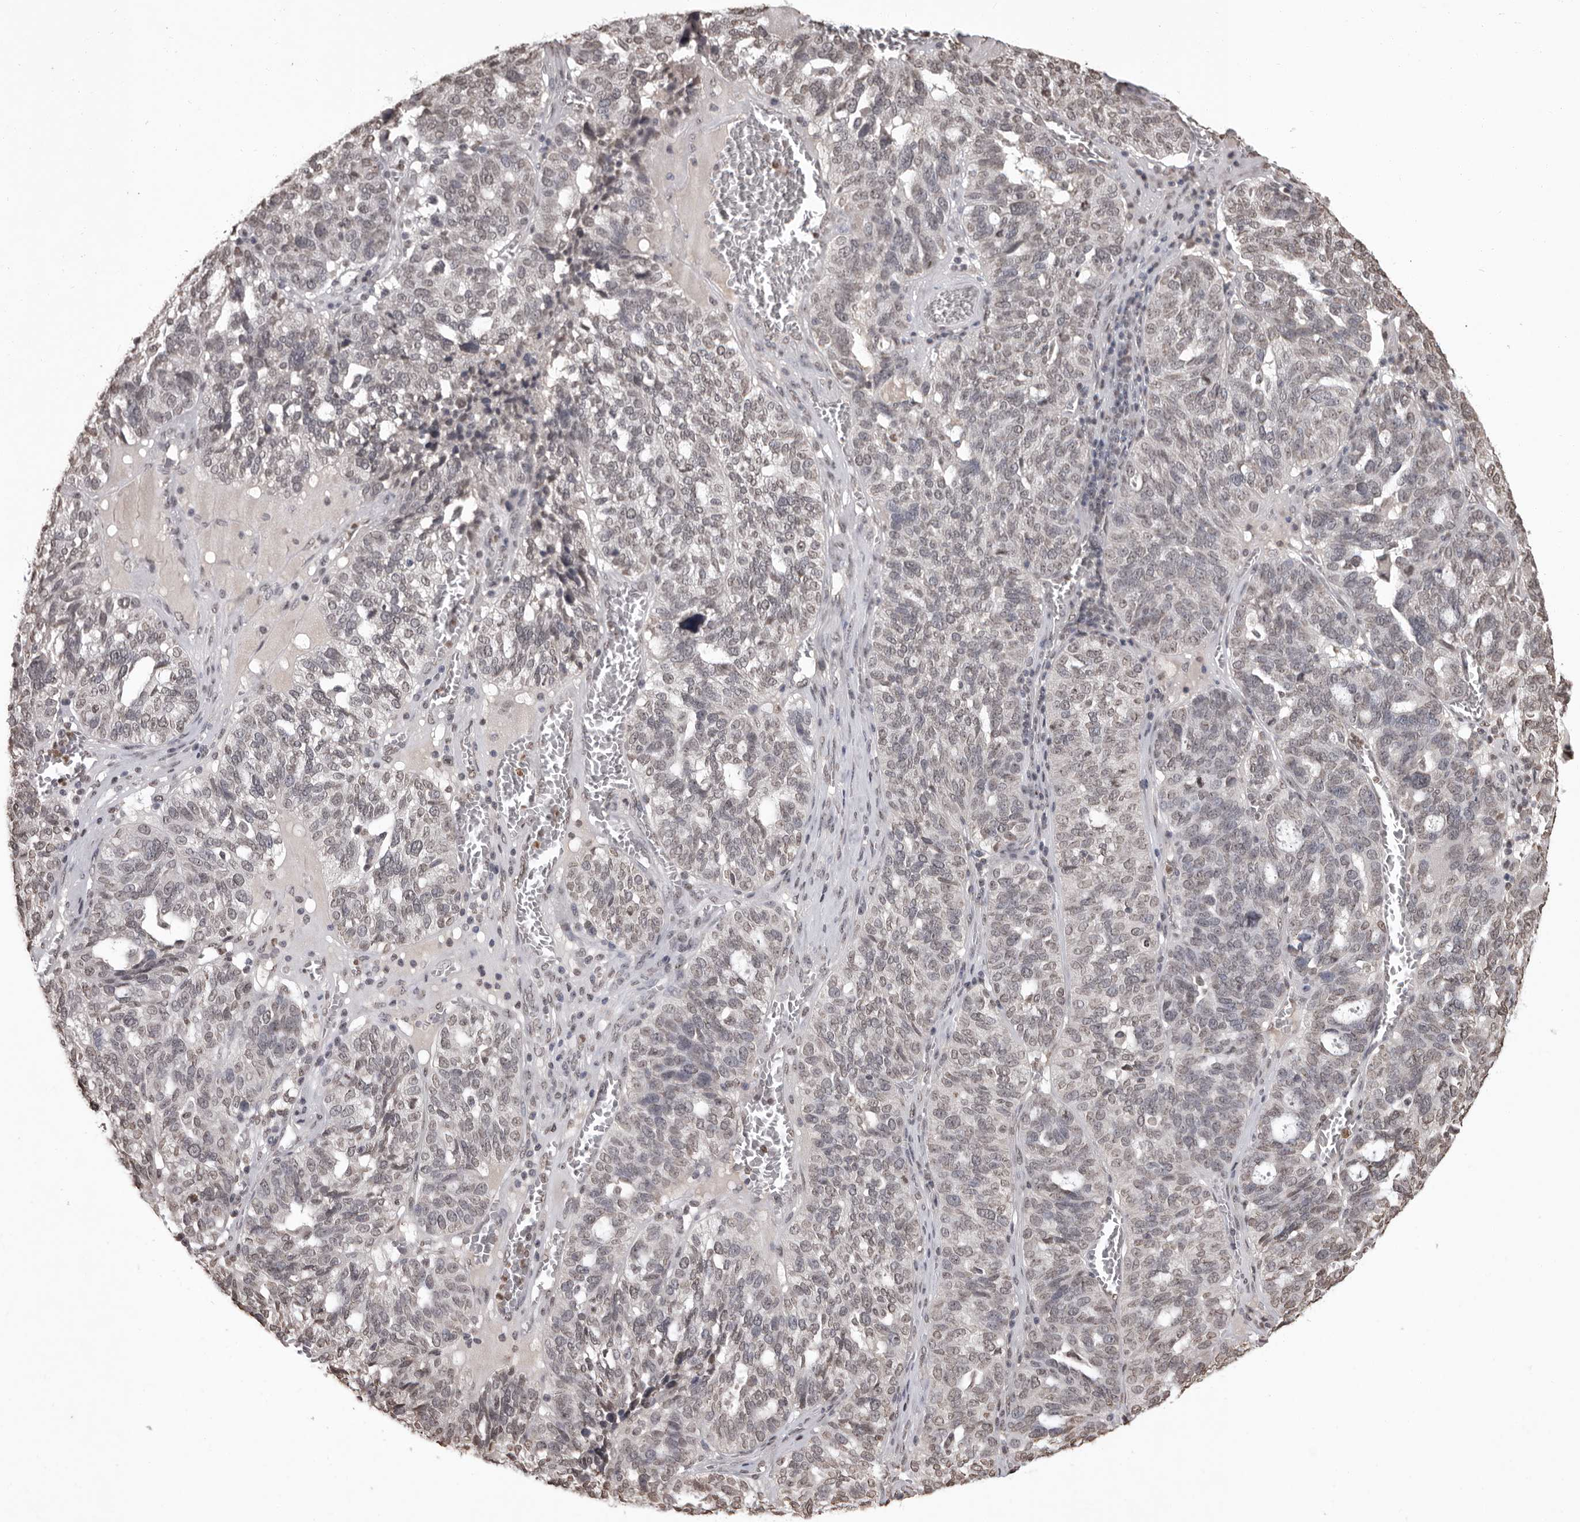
{"staining": {"intensity": "weak", "quantity": "25%-75%", "location": "nuclear"}, "tissue": "ovarian cancer", "cell_type": "Tumor cells", "image_type": "cancer", "snomed": [{"axis": "morphology", "description": "Cystadenocarcinoma, serous, NOS"}, {"axis": "topography", "description": "Ovary"}], "caption": "Immunohistochemical staining of serous cystadenocarcinoma (ovarian) displays low levels of weak nuclear positivity in about 25%-75% of tumor cells.", "gene": "WDR45", "patient": {"sex": "female", "age": 59}}